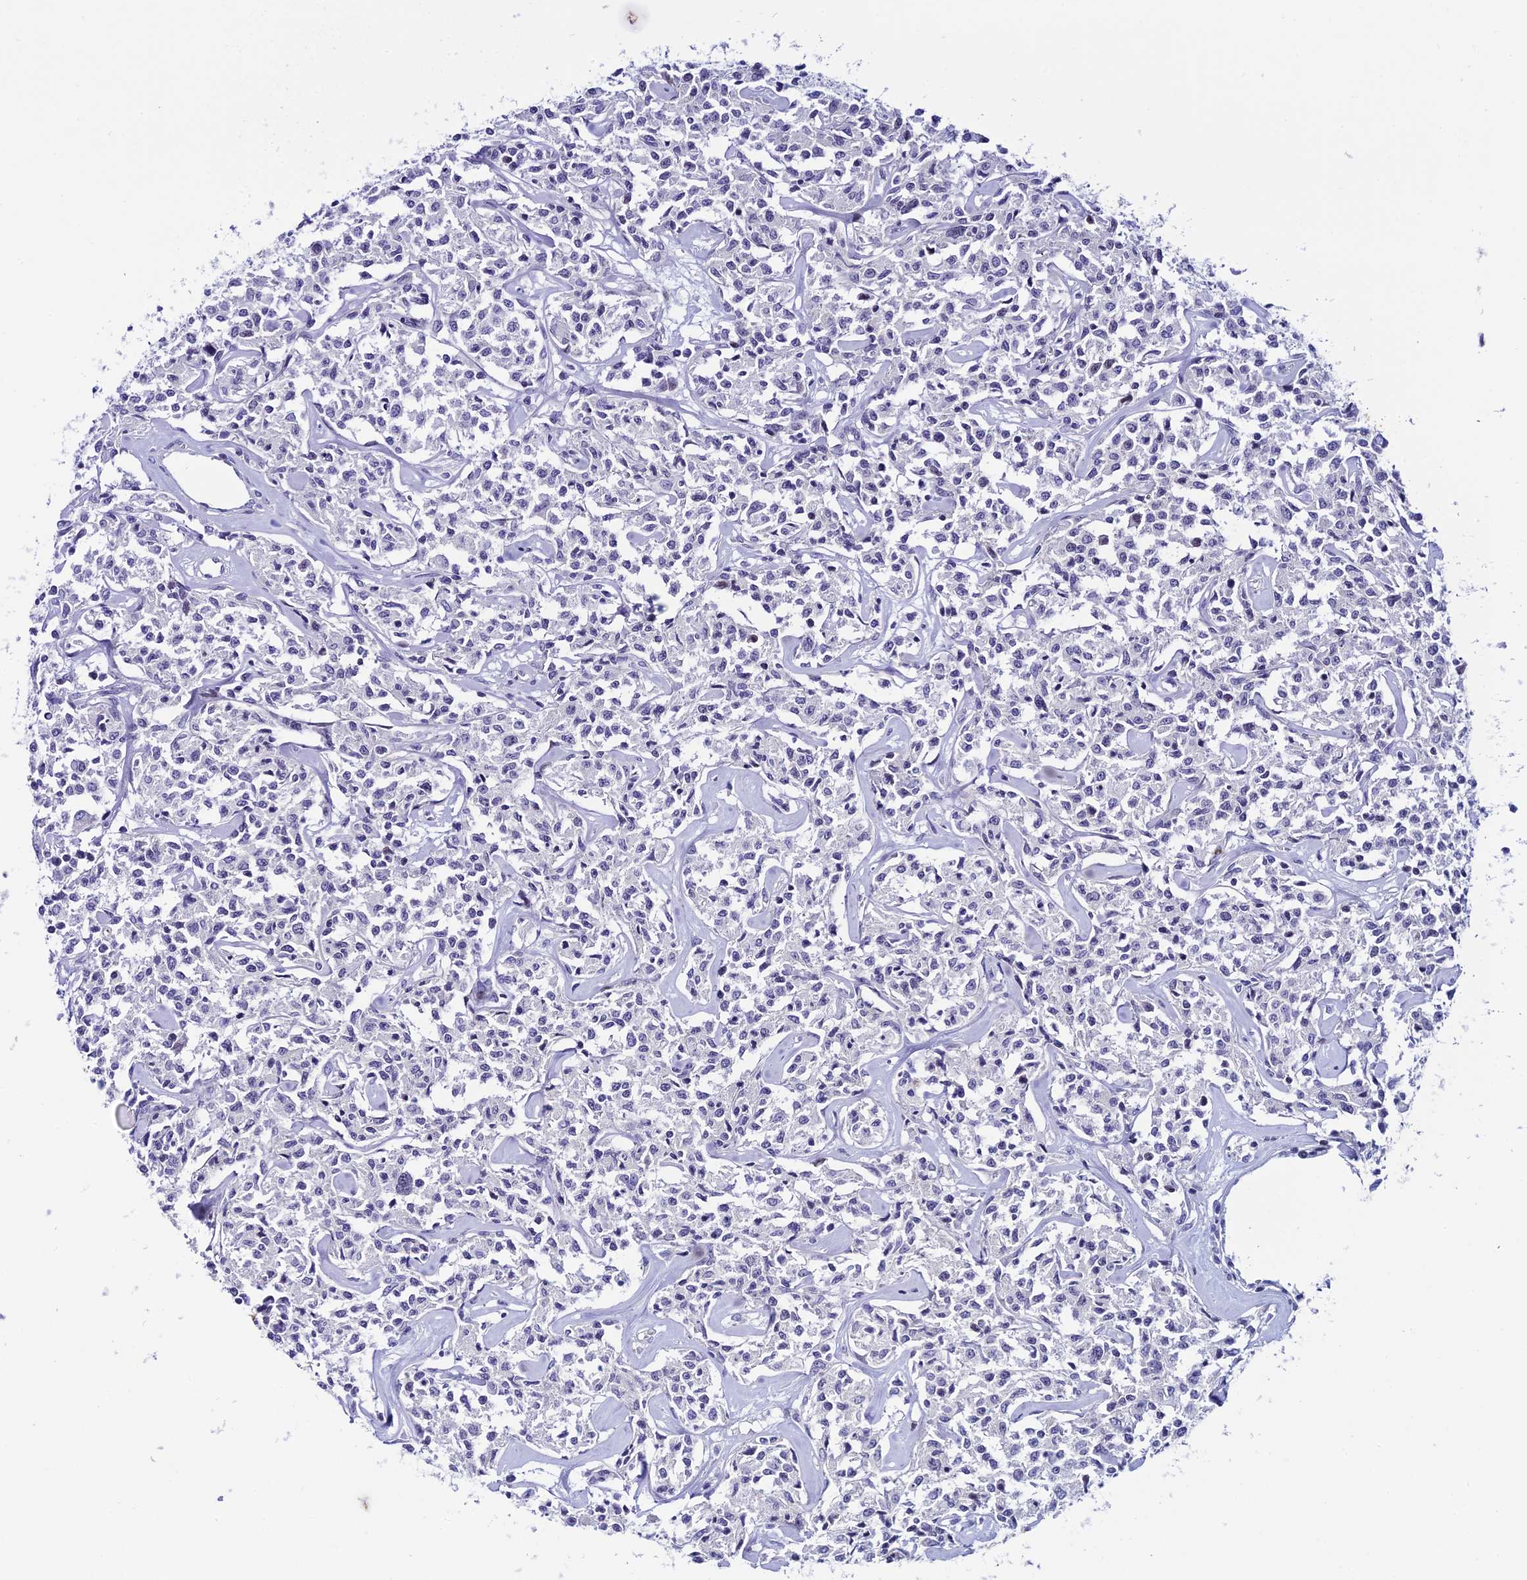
{"staining": {"intensity": "negative", "quantity": "none", "location": "none"}, "tissue": "lymphoma", "cell_type": "Tumor cells", "image_type": "cancer", "snomed": [{"axis": "morphology", "description": "Malignant lymphoma, non-Hodgkin's type, Low grade"}, {"axis": "topography", "description": "Small intestine"}], "caption": "The micrograph demonstrates no significant expression in tumor cells of malignant lymphoma, non-Hodgkin's type (low-grade).", "gene": "RASGEF1B", "patient": {"sex": "female", "age": 59}}